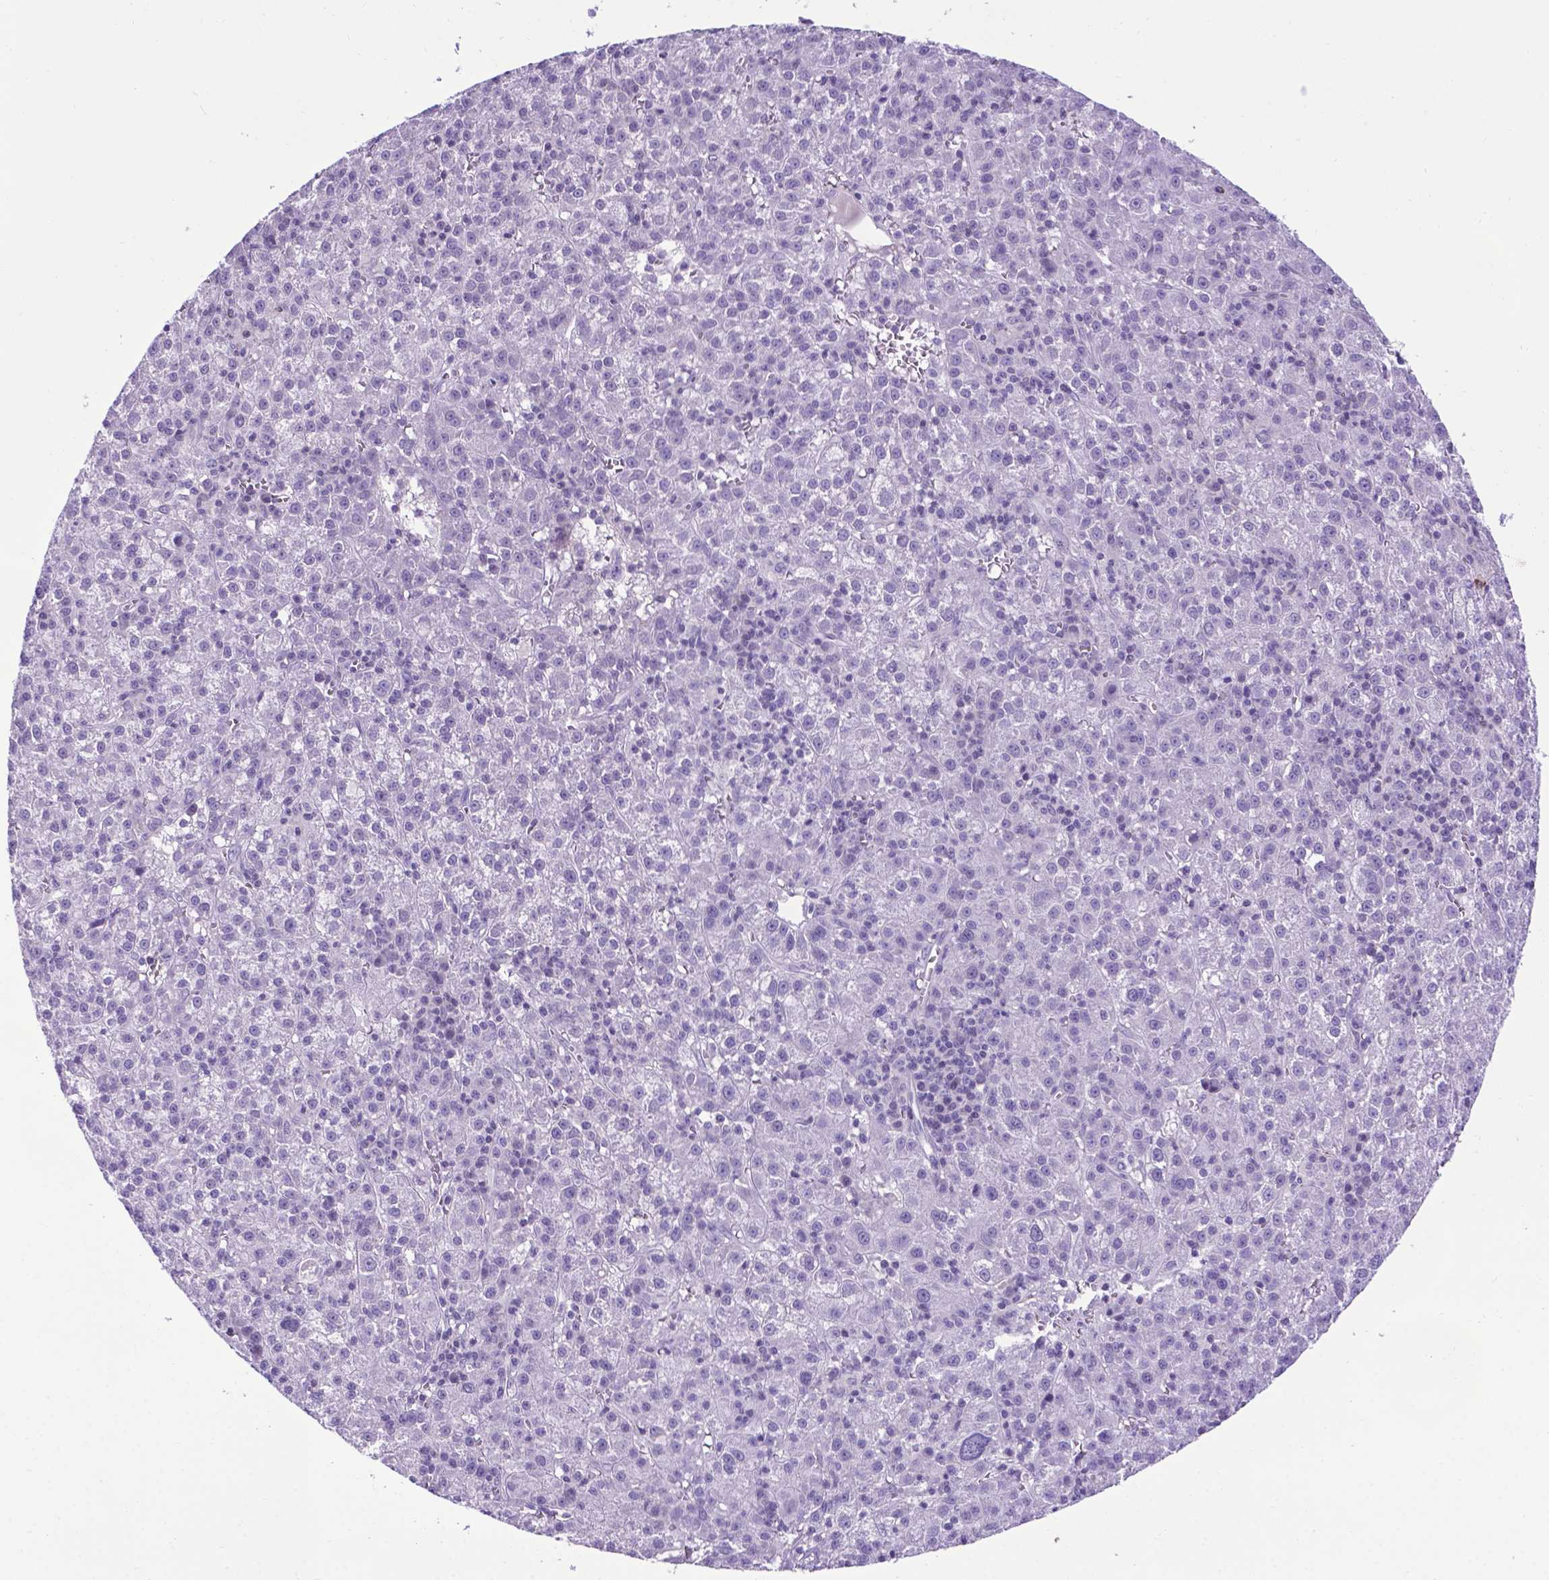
{"staining": {"intensity": "negative", "quantity": "none", "location": "none"}, "tissue": "liver cancer", "cell_type": "Tumor cells", "image_type": "cancer", "snomed": [{"axis": "morphology", "description": "Carcinoma, Hepatocellular, NOS"}, {"axis": "topography", "description": "Liver"}], "caption": "Photomicrograph shows no protein positivity in tumor cells of liver cancer (hepatocellular carcinoma) tissue.", "gene": "POU3F3", "patient": {"sex": "female", "age": 60}}